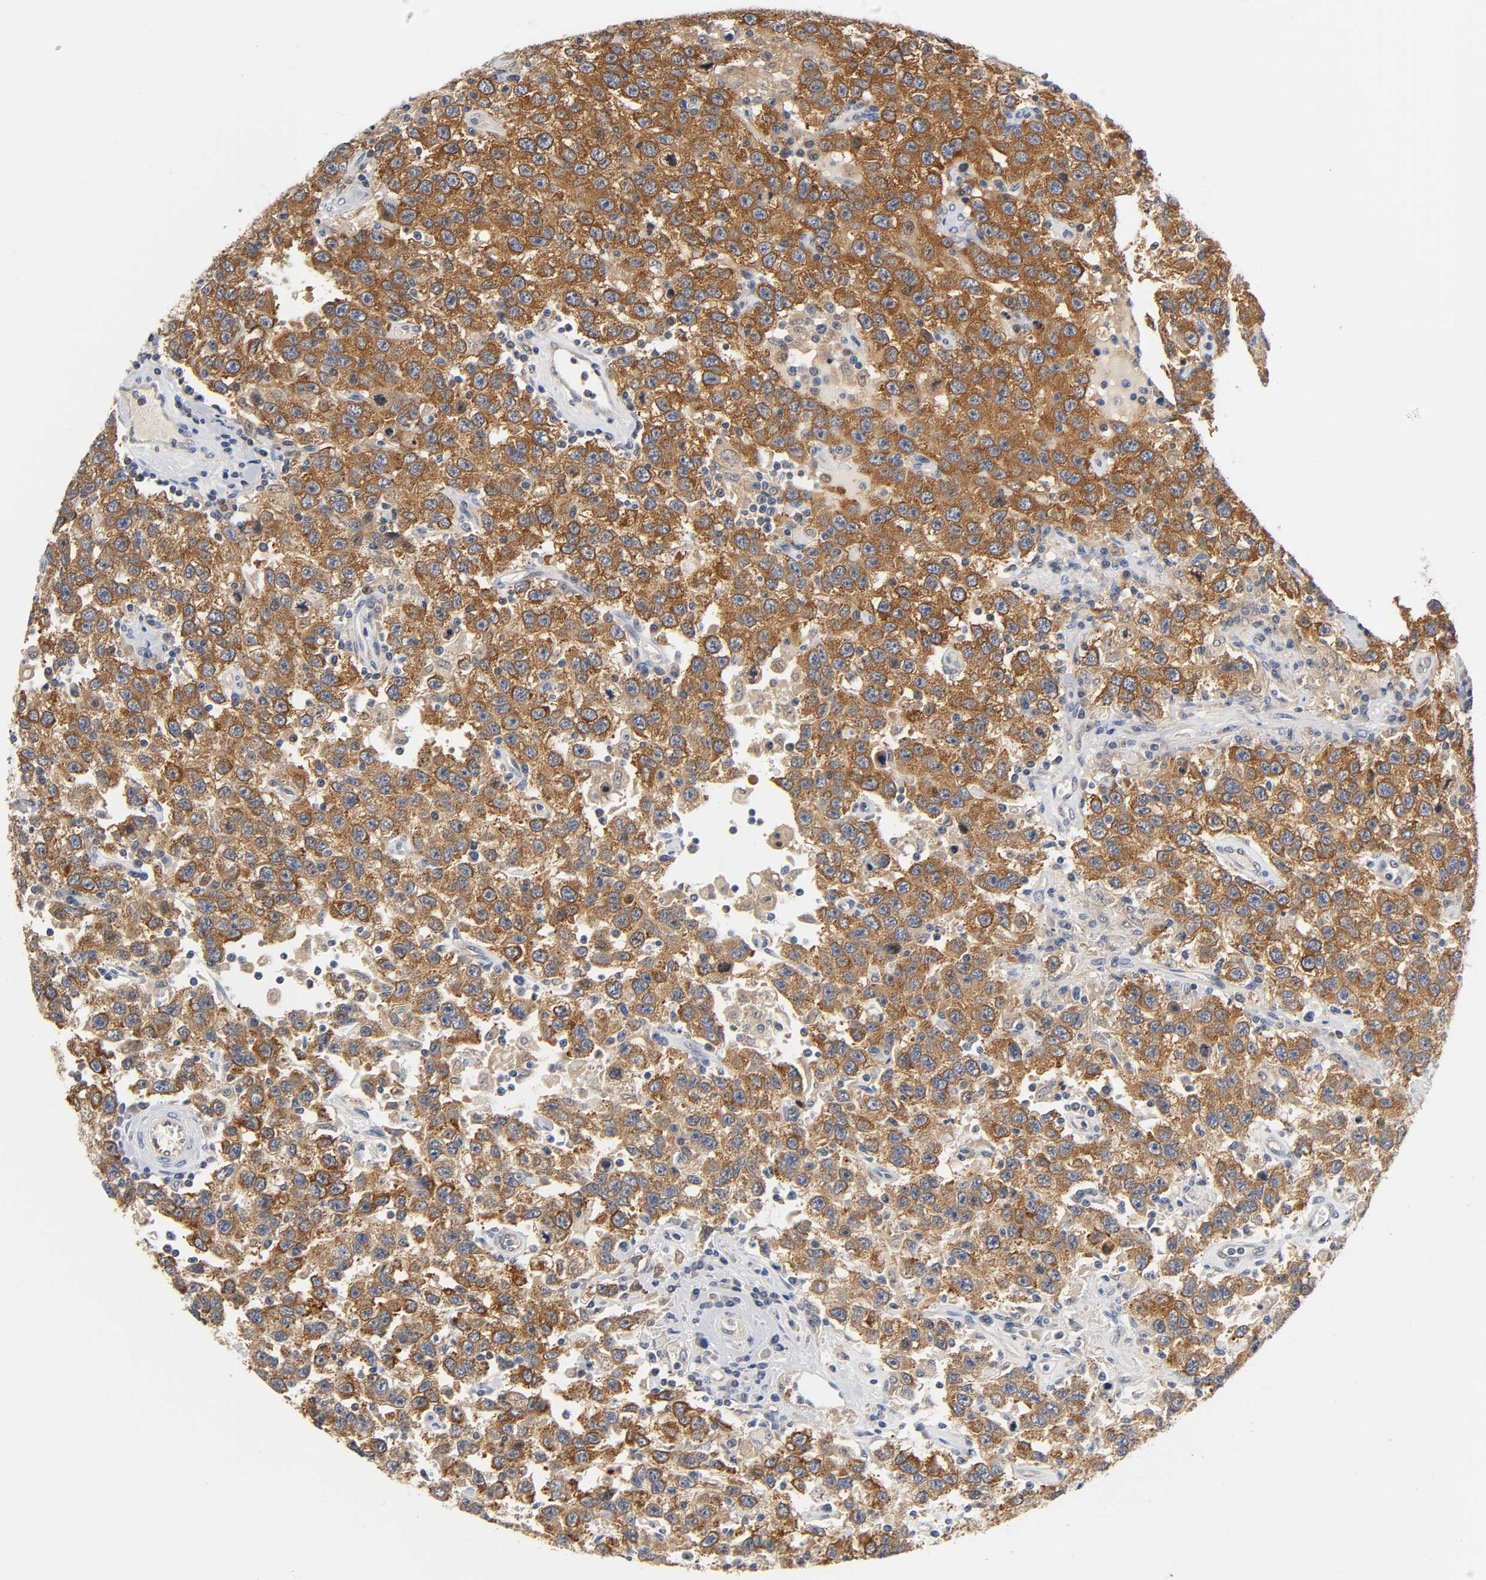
{"staining": {"intensity": "strong", "quantity": ">75%", "location": "cytoplasmic/membranous"}, "tissue": "testis cancer", "cell_type": "Tumor cells", "image_type": "cancer", "snomed": [{"axis": "morphology", "description": "Seminoma, NOS"}, {"axis": "topography", "description": "Testis"}], "caption": "Testis cancer (seminoma) stained with IHC exhibits strong cytoplasmic/membranous expression in approximately >75% of tumor cells.", "gene": "FYN", "patient": {"sex": "male", "age": 41}}